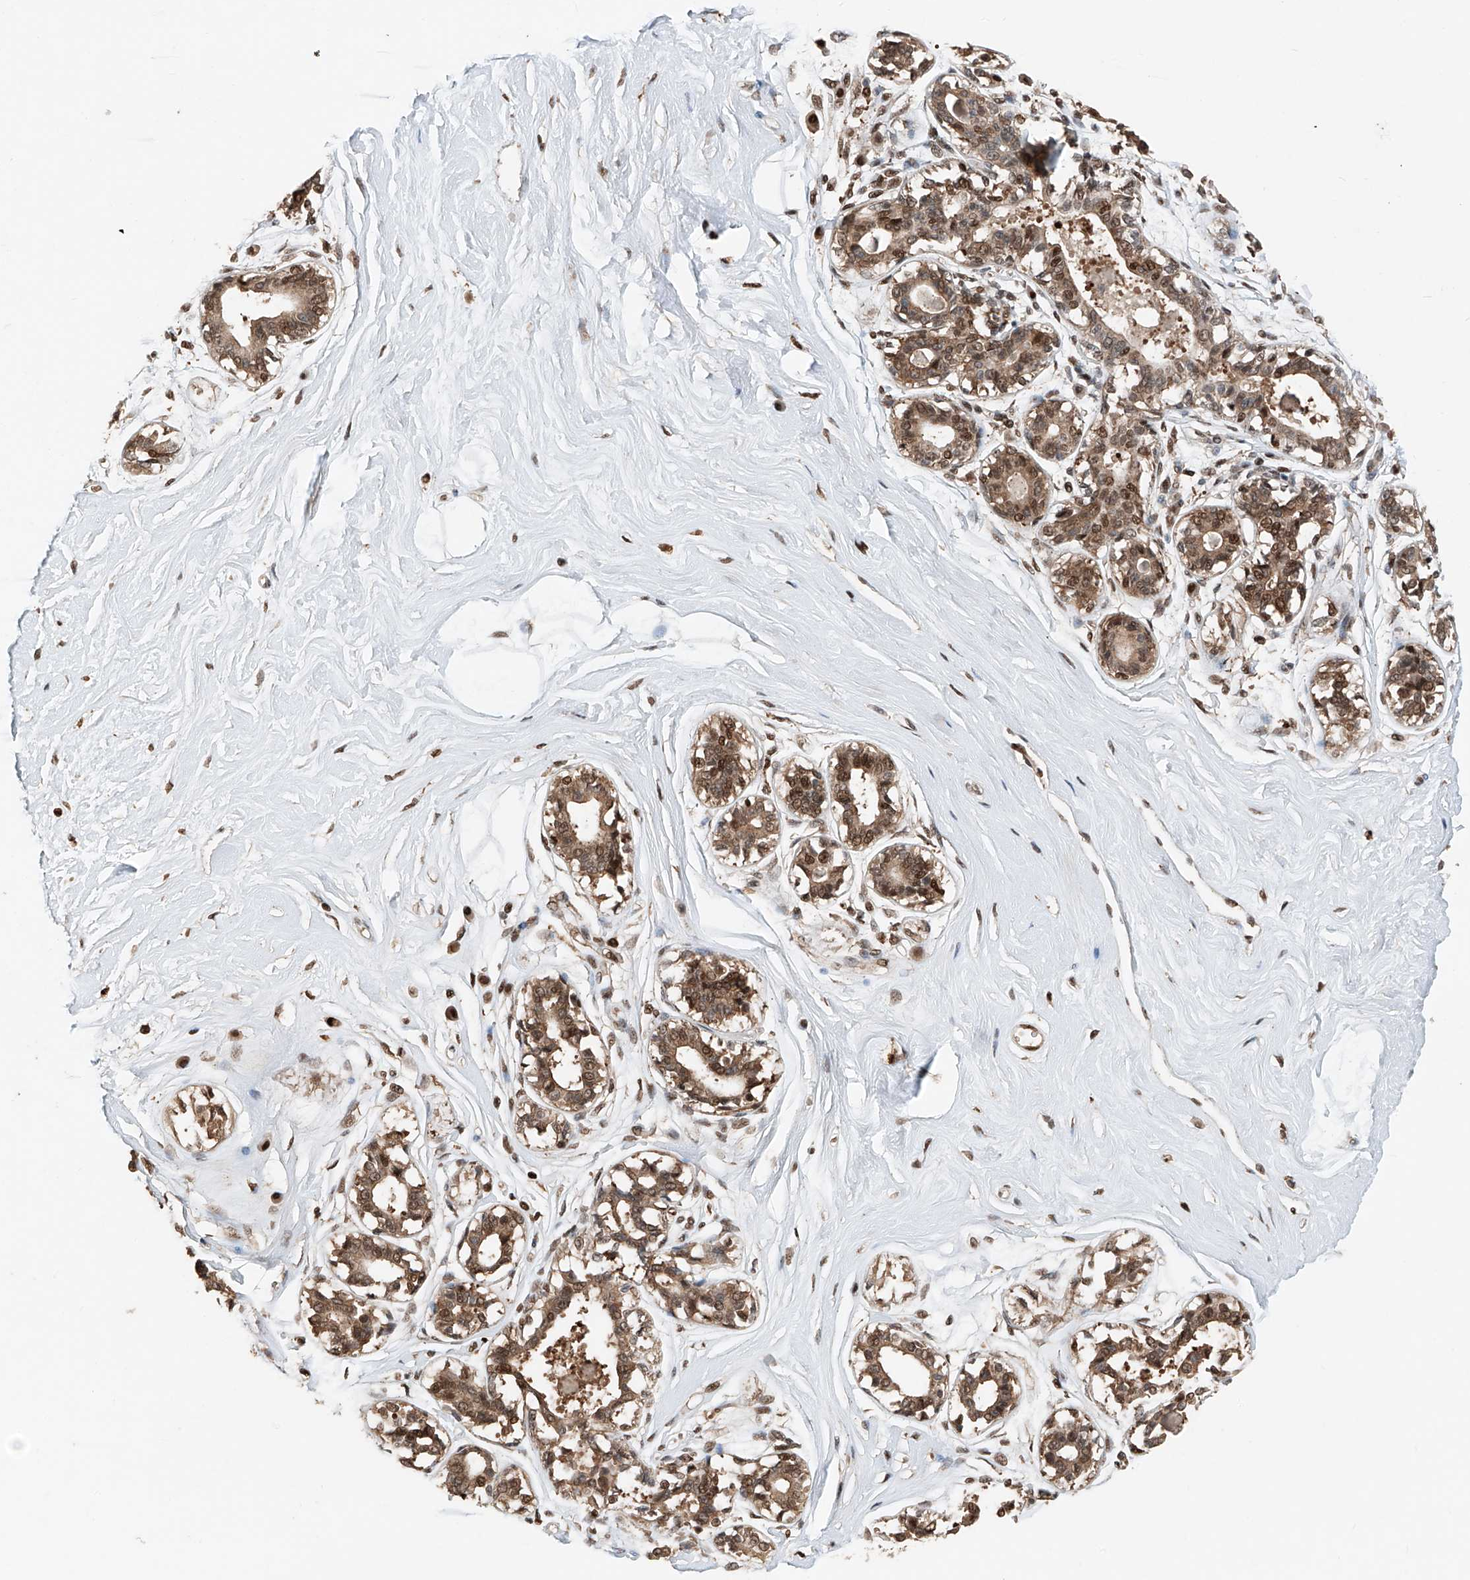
{"staining": {"intensity": "strong", "quantity": "25%-75%", "location": "cytoplasmic/membranous,nuclear"}, "tissue": "breast", "cell_type": "Adipocytes", "image_type": "normal", "snomed": [{"axis": "morphology", "description": "Normal tissue, NOS"}, {"axis": "topography", "description": "Breast"}], "caption": "Breast stained with immunohistochemistry (IHC) exhibits strong cytoplasmic/membranous,nuclear expression in approximately 25%-75% of adipocytes.", "gene": "RMND1", "patient": {"sex": "female", "age": 45}}